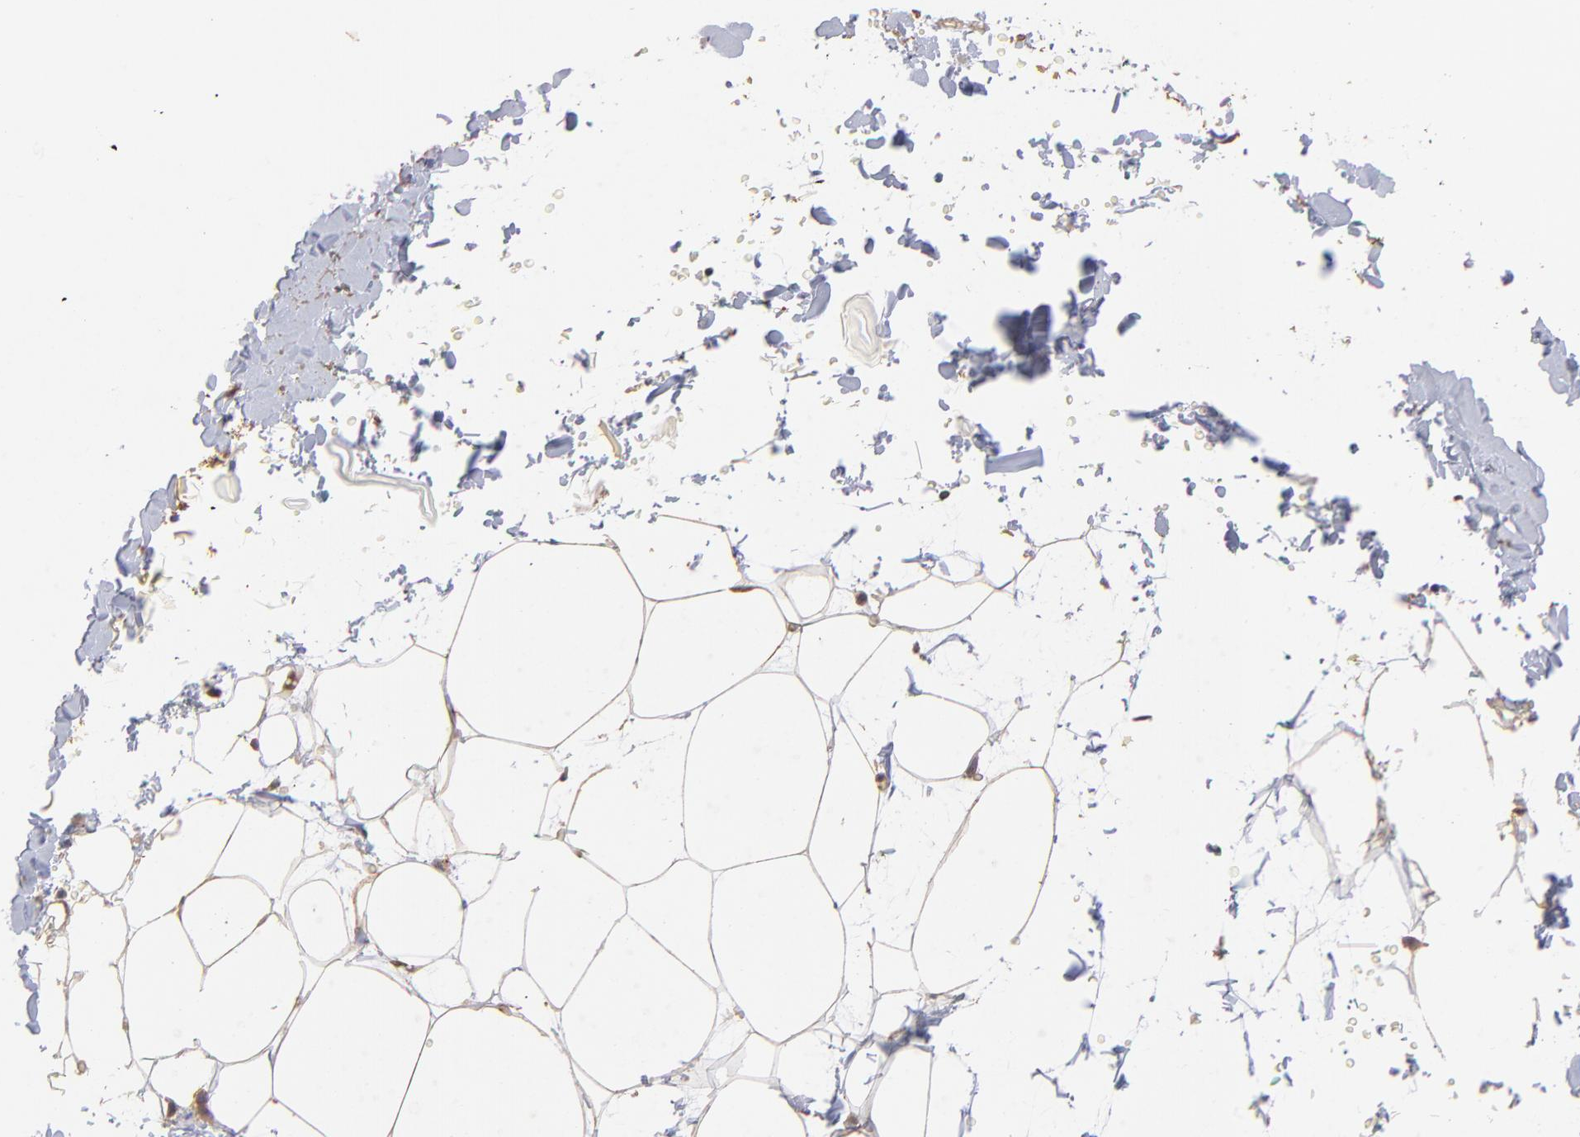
{"staining": {"intensity": "weak", "quantity": ">75%", "location": "cytoplasmic/membranous"}, "tissue": "adipose tissue", "cell_type": "Adipocytes", "image_type": "normal", "snomed": [{"axis": "morphology", "description": "Normal tissue, NOS"}, {"axis": "topography", "description": "Soft tissue"}], "caption": "Human adipose tissue stained with a brown dye shows weak cytoplasmic/membranous positive expression in approximately >75% of adipocytes.", "gene": "STAP2", "patient": {"sex": "male", "age": 72}}